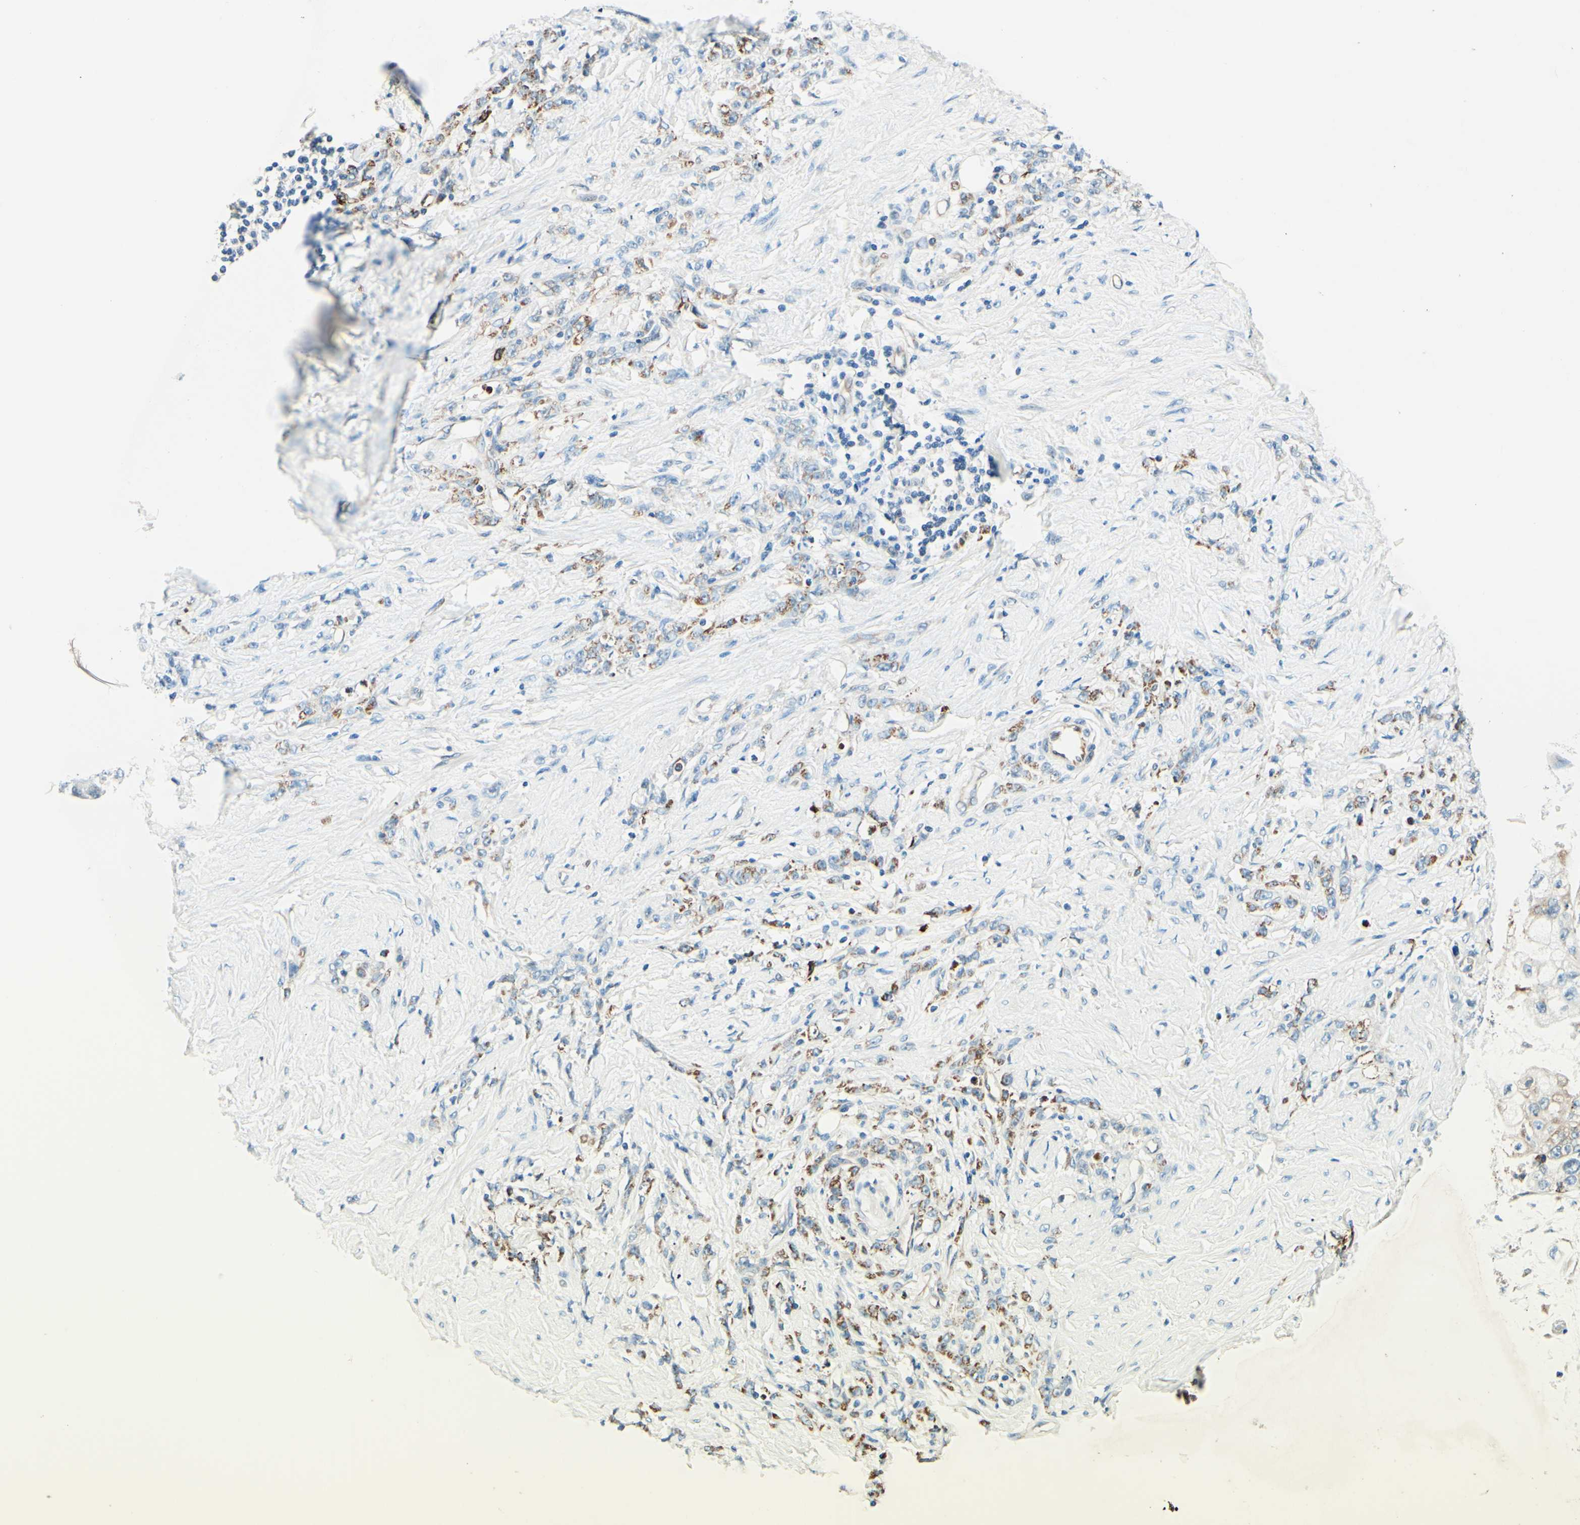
{"staining": {"intensity": "moderate", "quantity": "25%-75%", "location": "cytoplasmic/membranous"}, "tissue": "stomach cancer", "cell_type": "Tumor cells", "image_type": "cancer", "snomed": [{"axis": "morphology", "description": "Adenocarcinoma, NOS"}, {"axis": "topography", "description": "Stomach"}], "caption": "Stomach cancer was stained to show a protein in brown. There is medium levels of moderate cytoplasmic/membranous positivity in approximately 25%-75% of tumor cells.", "gene": "TAOK2", "patient": {"sex": "male", "age": 82}}